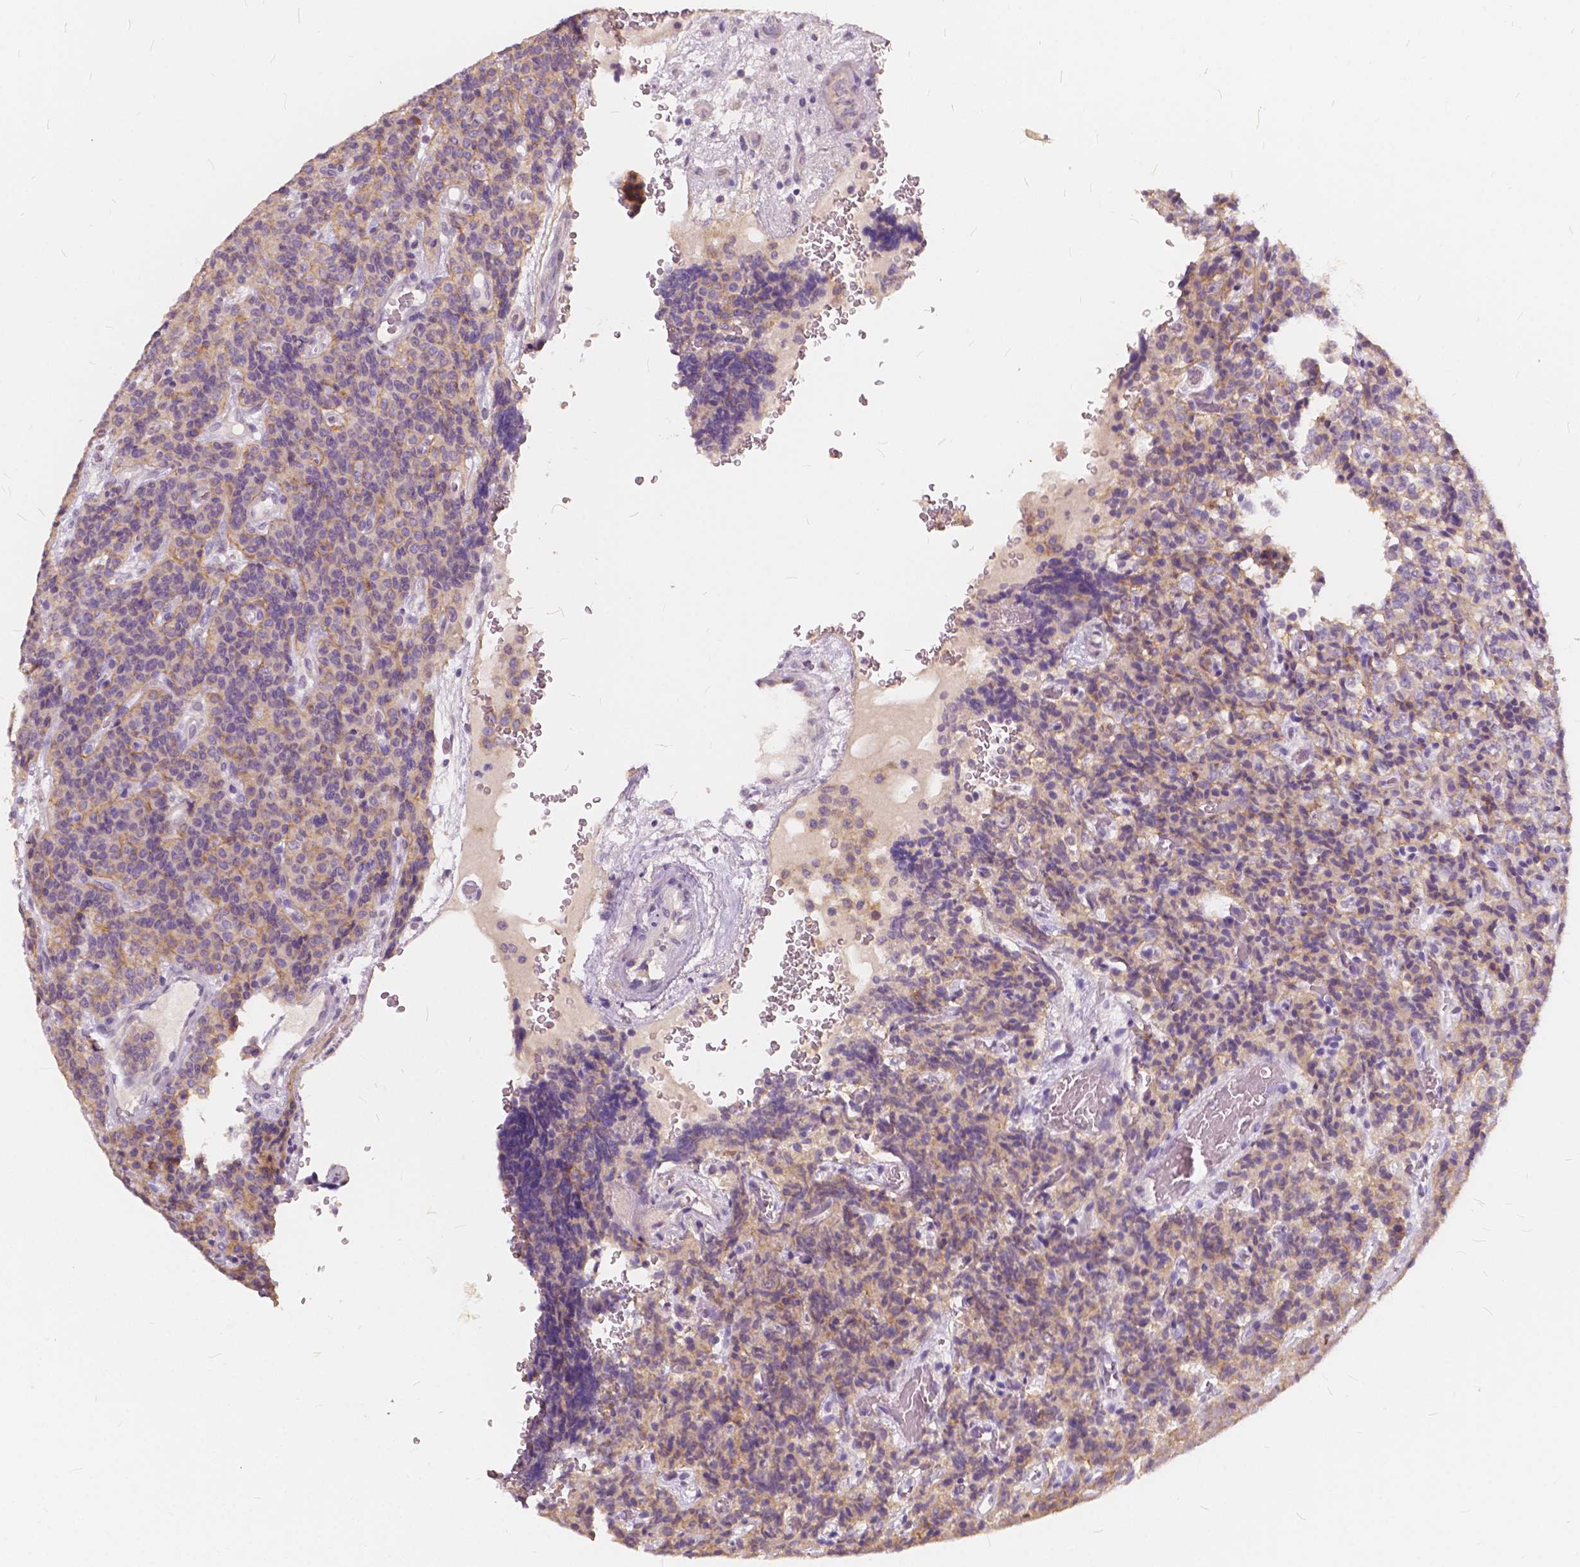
{"staining": {"intensity": "weak", "quantity": ">75%", "location": "cytoplasmic/membranous"}, "tissue": "carcinoid", "cell_type": "Tumor cells", "image_type": "cancer", "snomed": [{"axis": "morphology", "description": "Carcinoid, malignant, NOS"}, {"axis": "topography", "description": "Pancreas"}], "caption": "Weak cytoplasmic/membranous staining is appreciated in about >75% of tumor cells in carcinoid. (Stains: DAB in brown, nuclei in blue, Microscopy: brightfield microscopy at high magnification).", "gene": "SLC7A8", "patient": {"sex": "male", "age": 36}}